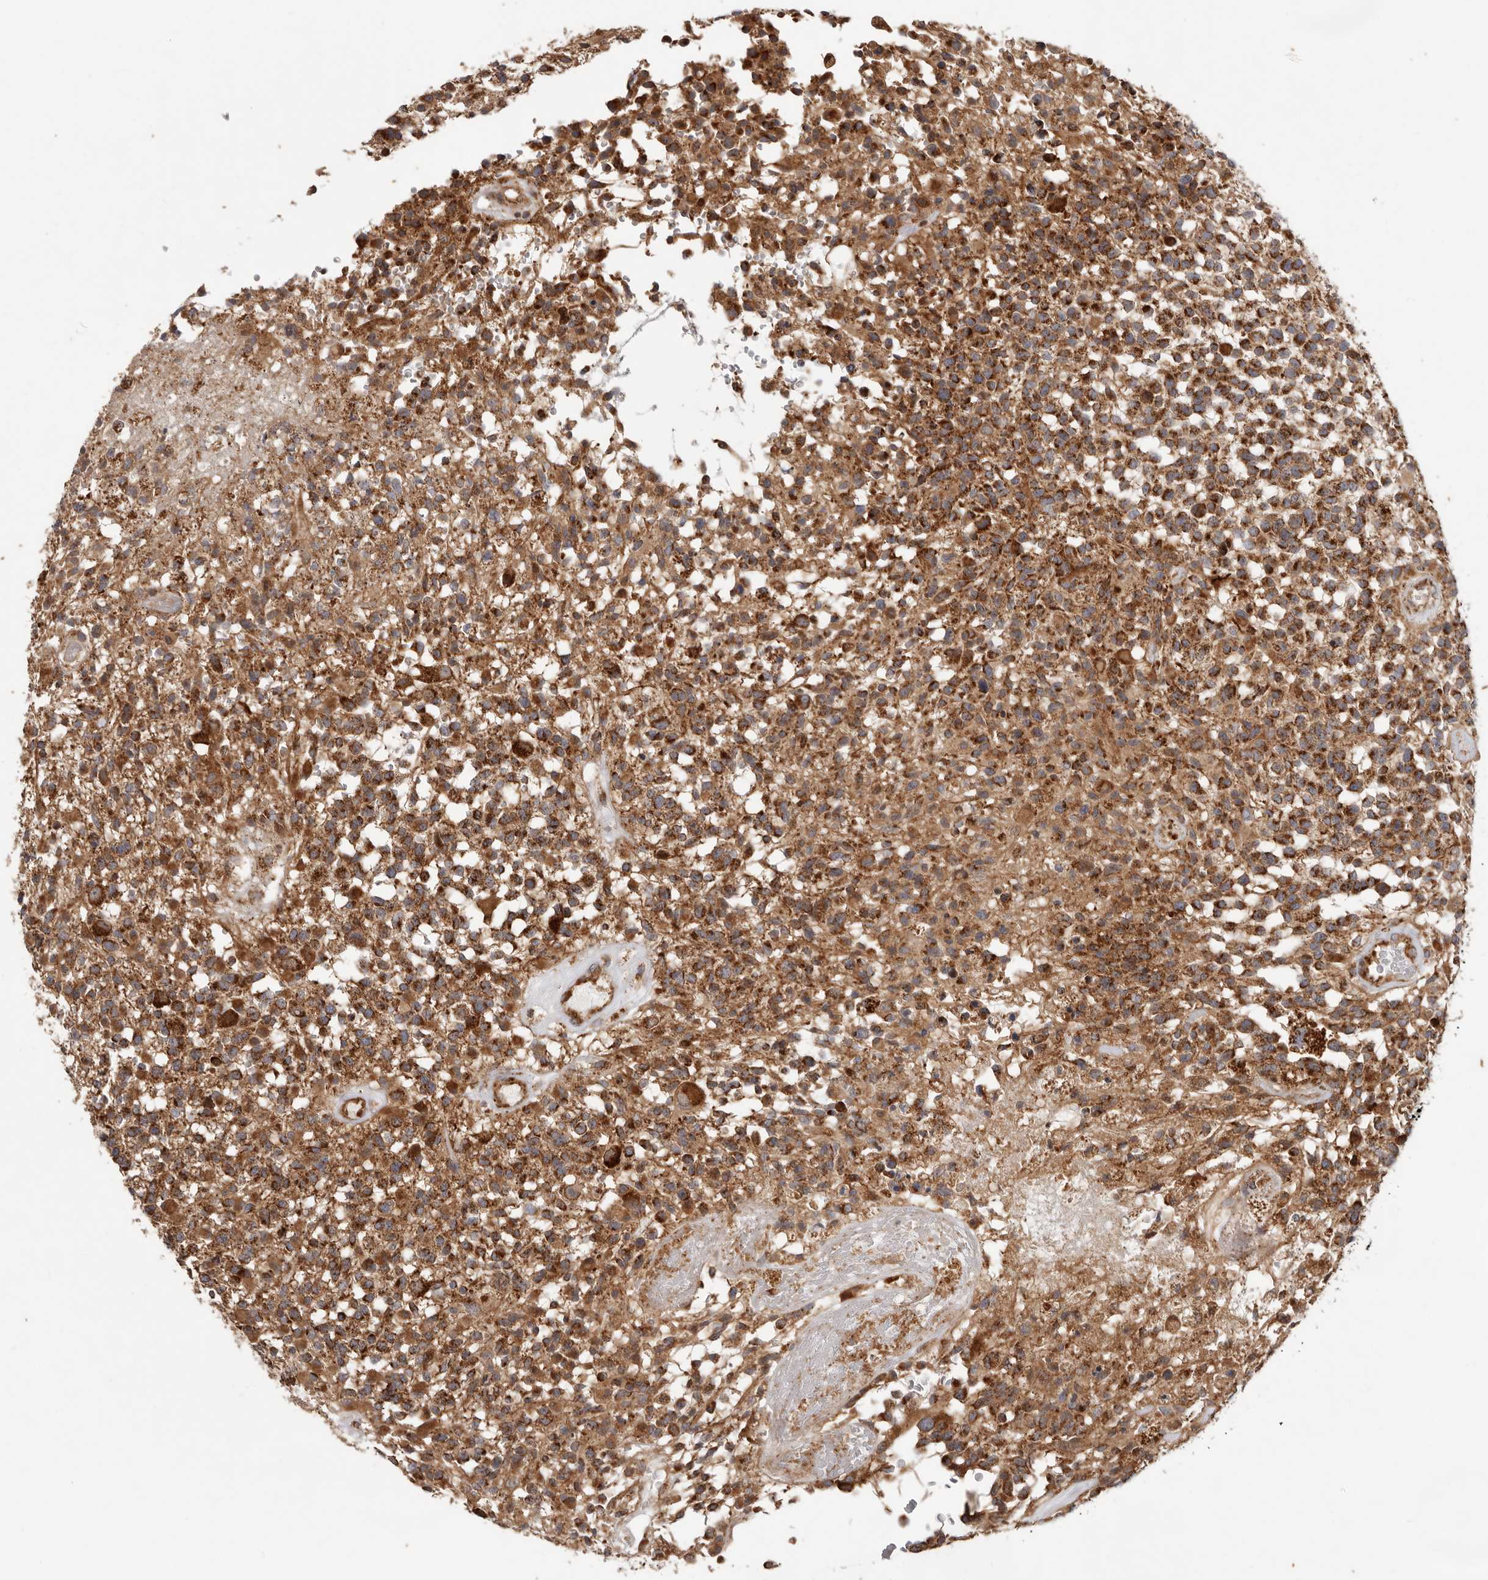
{"staining": {"intensity": "strong", "quantity": ">75%", "location": "cytoplasmic/membranous"}, "tissue": "glioma", "cell_type": "Tumor cells", "image_type": "cancer", "snomed": [{"axis": "morphology", "description": "Glioma, malignant, High grade"}, {"axis": "morphology", "description": "Glioblastoma, NOS"}, {"axis": "topography", "description": "Brain"}], "caption": "Immunohistochemical staining of malignant high-grade glioma displays strong cytoplasmic/membranous protein positivity in about >75% of tumor cells.", "gene": "MRPS10", "patient": {"sex": "male", "age": 60}}